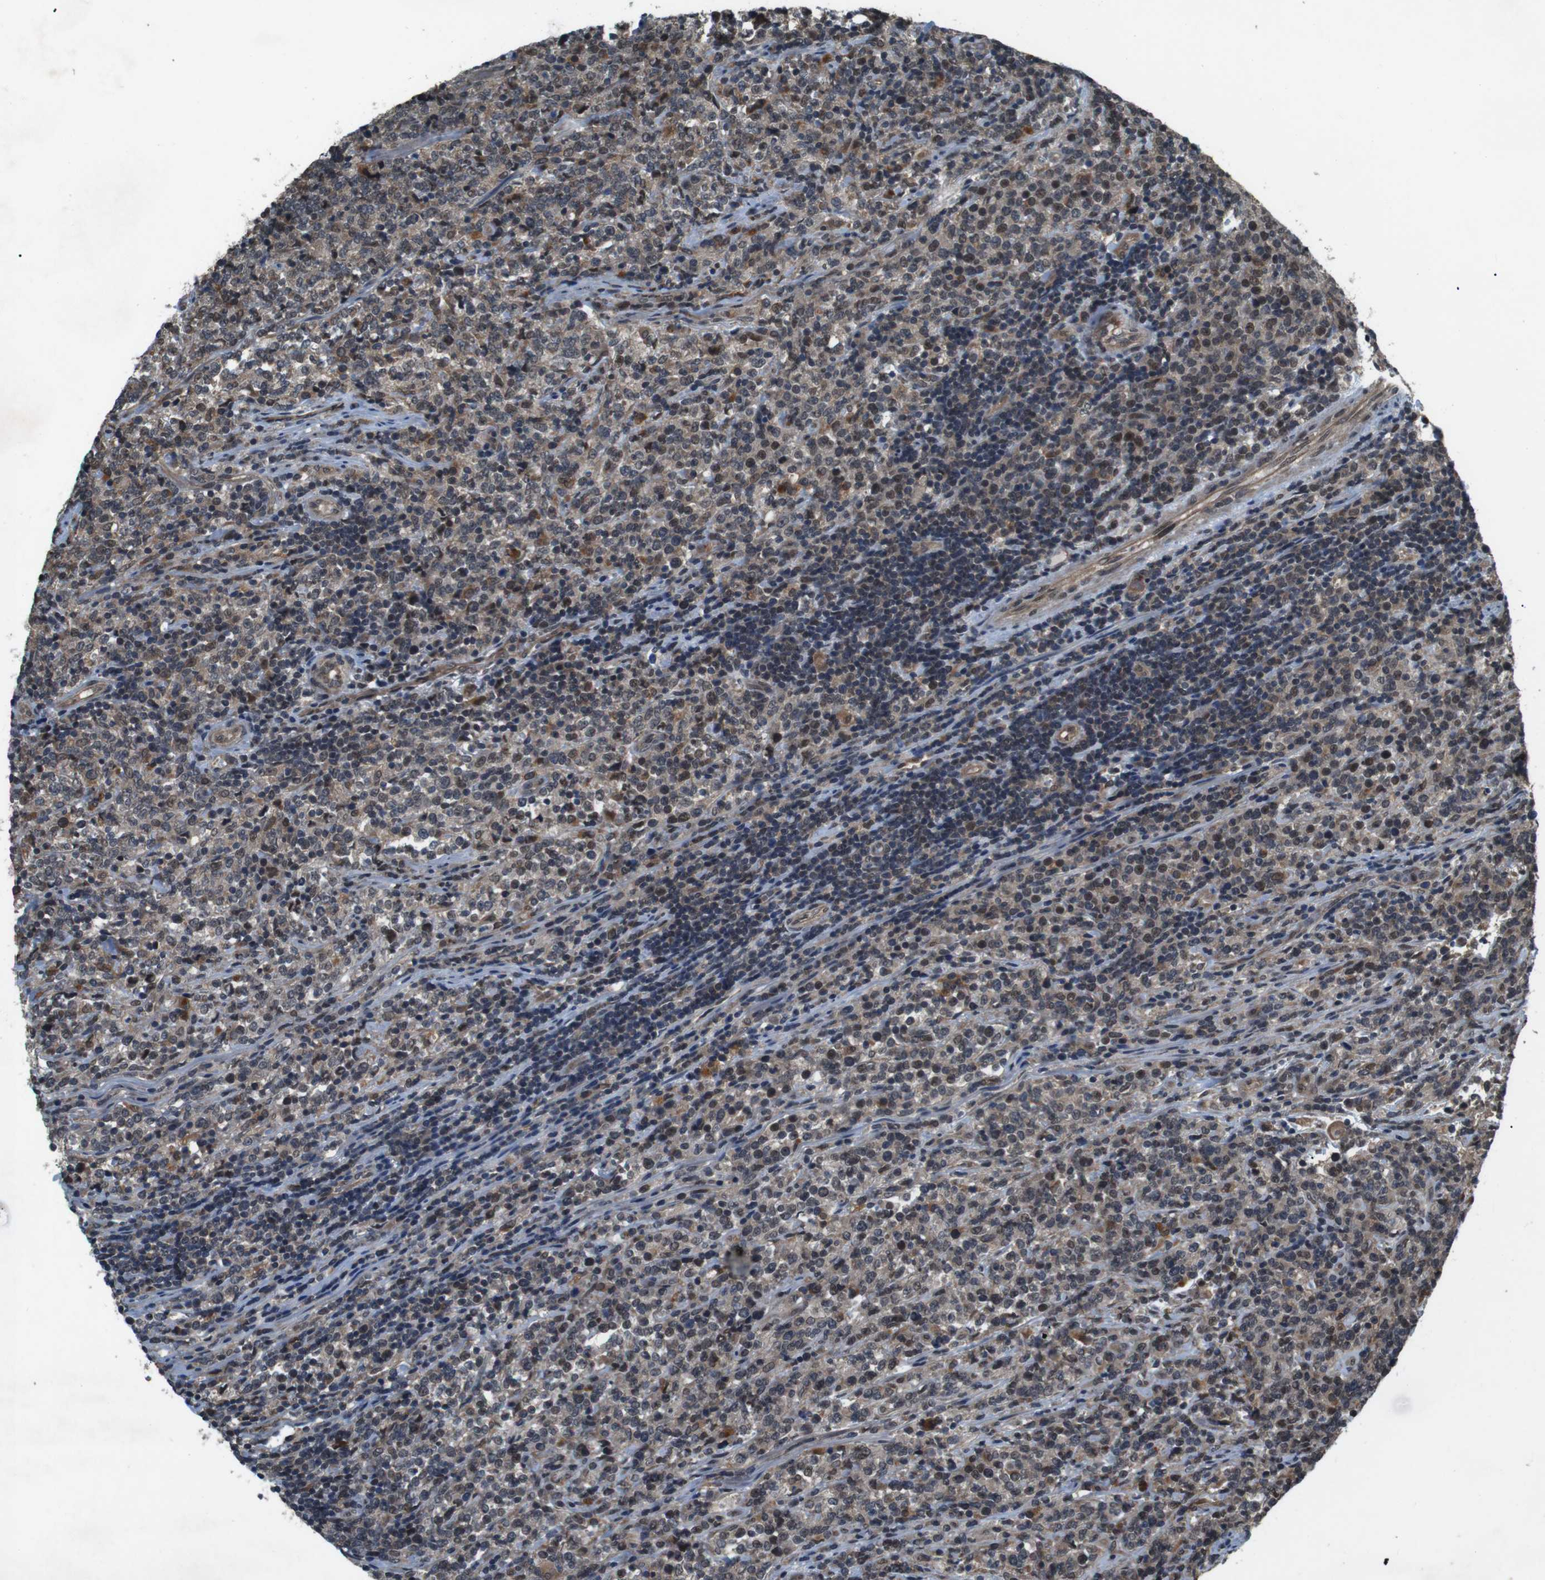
{"staining": {"intensity": "weak", "quantity": "25%-75%", "location": "cytoplasmic/membranous,nuclear"}, "tissue": "lymphoma", "cell_type": "Tumor cells", "image_type": "cancer", "snomed": [{"axis": "morphology", "description": "Malignant lymphoma, non-Hodgkin's type, High grade"}, {"axis": "topography", "description": "Soft tissue"}], "caption": "Immunohistochemical staining of human malignant lymphoma, non-Hodgkin's type (high-grade) demonstrates low levels of weak cytoplasmic/membranous and nuclear positivity in about 25%-75% of tumor cells.", "gene": "SOCS1", "patient": {"sex": "male", "age": 18}}